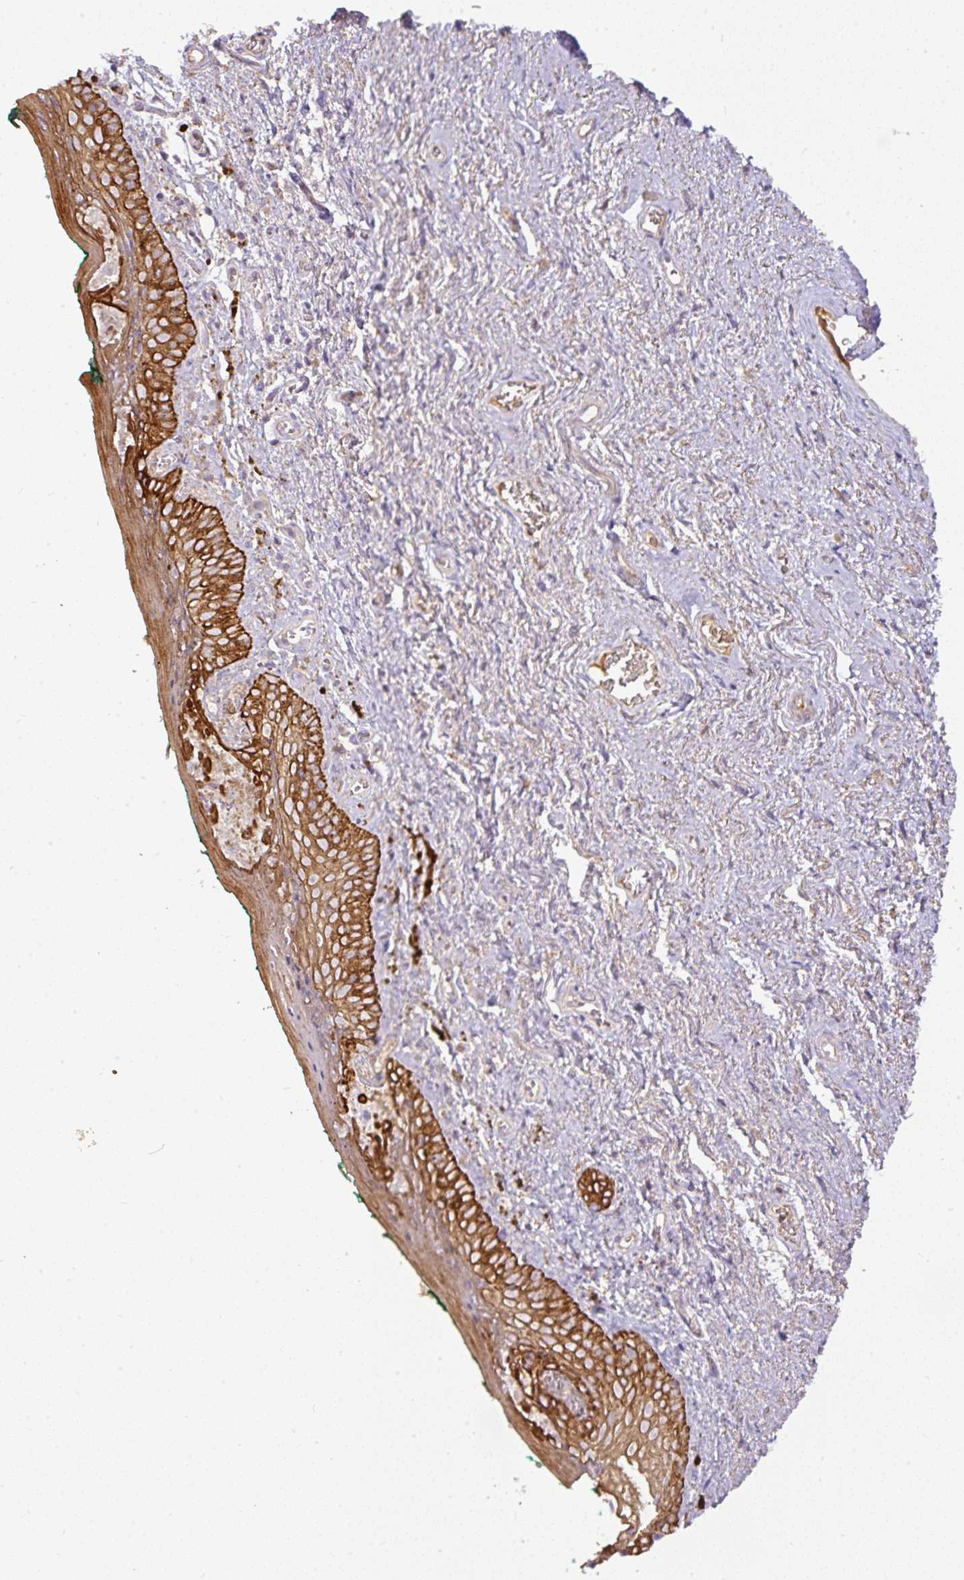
{"staining": {"intensity": "strong", "quantity": "25%-75%", "location": "cytoplasmic/membranous"}, "tissue": "vagina", "cell_type": "Squamous epithelial cells", "image_type": "normal", "snomed": [{"axis": "morphology", "description": "Normal tissue, NOS"}, {"axis": "topography", "description": "Vulva"}, {"axis": "topography", "description": "Vagina"}, {"axis": "topography", "description": "Peripheral nerve tissue"}], "caption": "Strong cytoplasmic/membranous expression for a protein is identified in approximately 25%-75% of squamous epithelial cells of normal vagina using immunohistochemistry (IHC).", "gene": "DAPK1", "patient": {"sex": "female", "age": 66}}